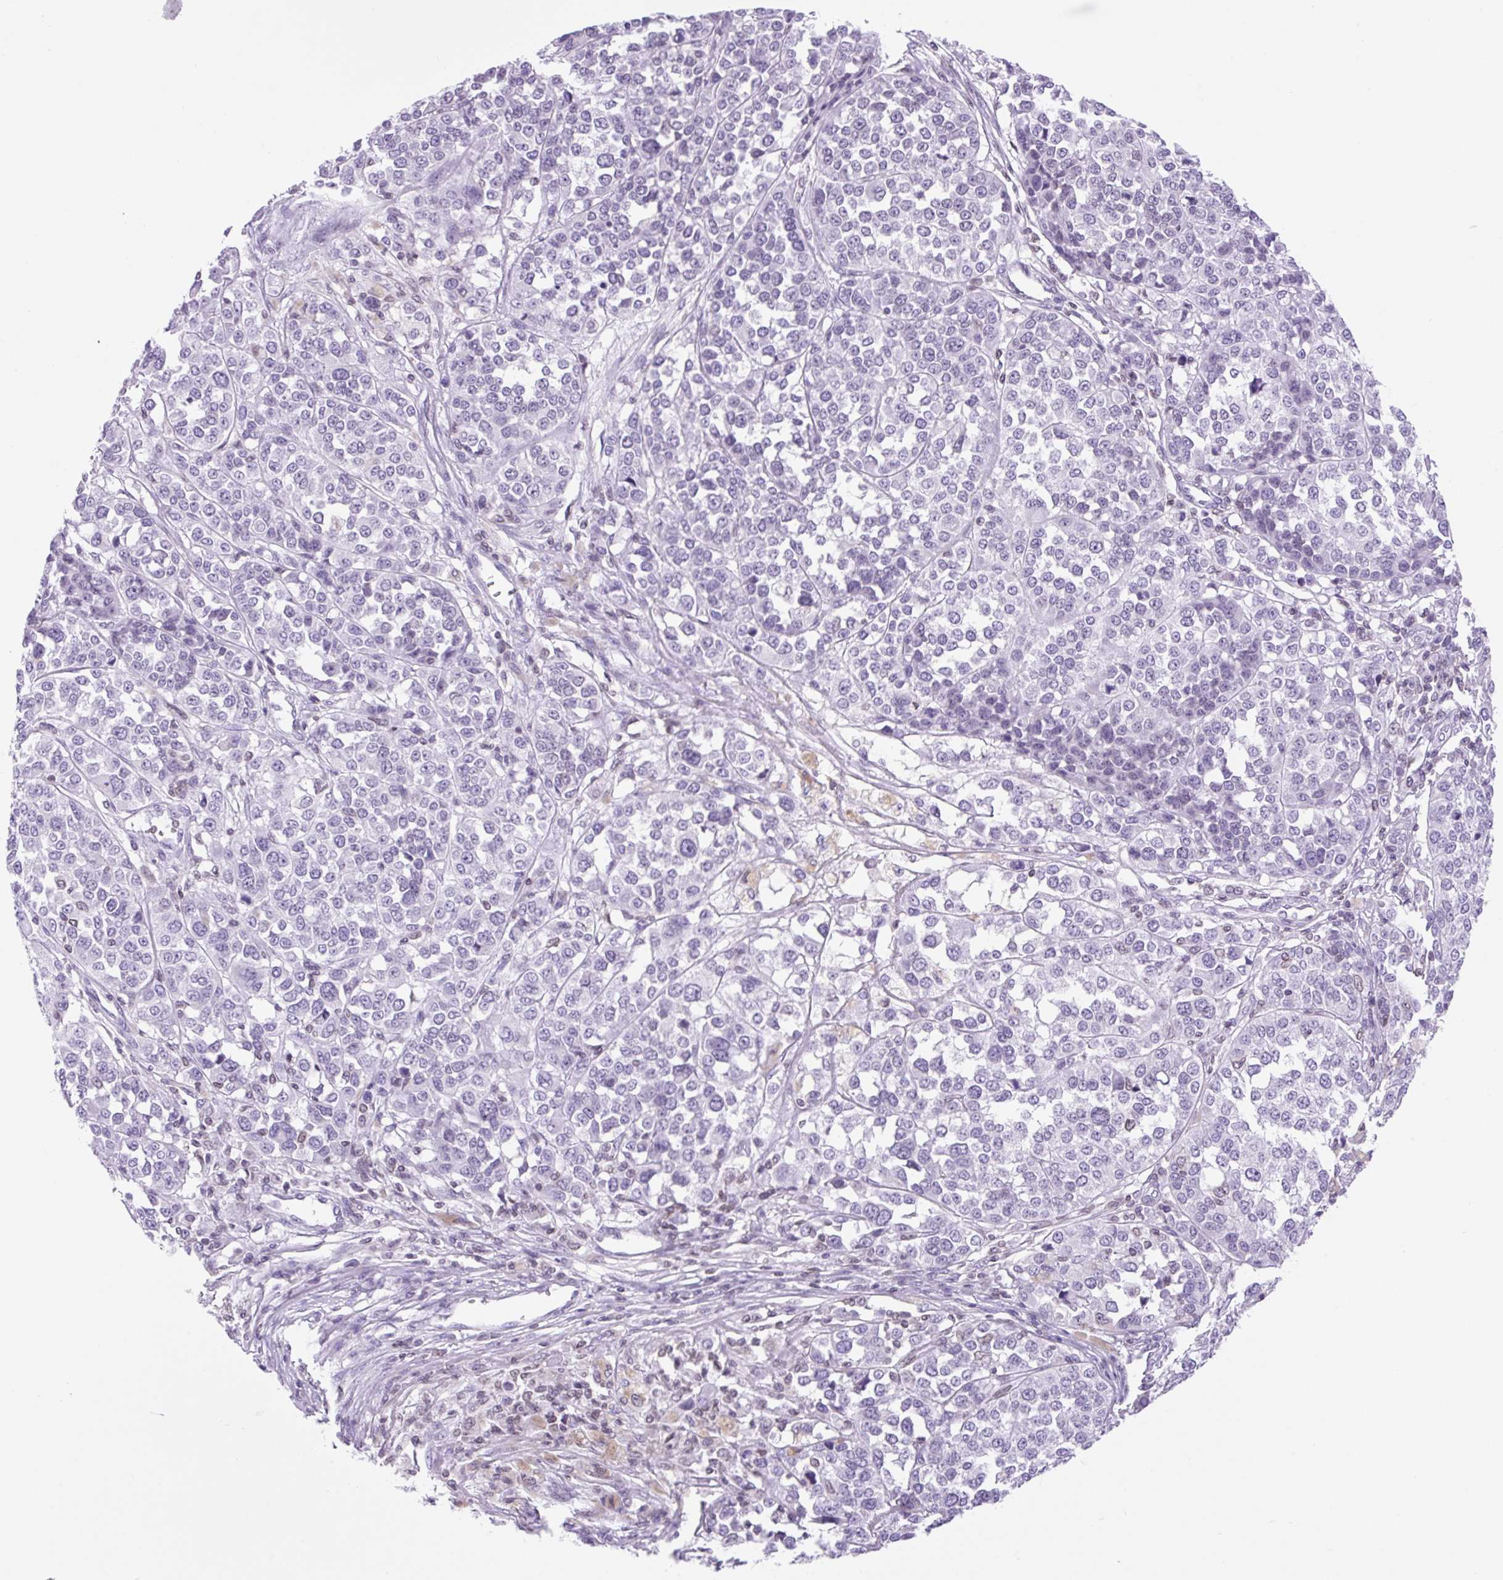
{"staining": {"intensity": "negative", "quantity": "none", "location": "none"}, "tissue": "melanoma", "cell_type": "Tumor cells", "image_type": "cancer", "snomed": [{"axis": "morphology", "description": "Malignant melanoma, Metastatic site"}, {"axis": "topography", "description": "Lymph node"}], "caption": "This histopathology image is of melanoma stained with immunohistochemistry (IHC) to label a protein in brown with the nuclei are counter-stained blue. There is no expression in tumor cells. (DAB (3,3'-diaminobenzidine) immunohistochemistry (IHC) with hematoxylin counter stain).", "gene": "VPREB1", "patient": {"sex": "male", "age": 44}}